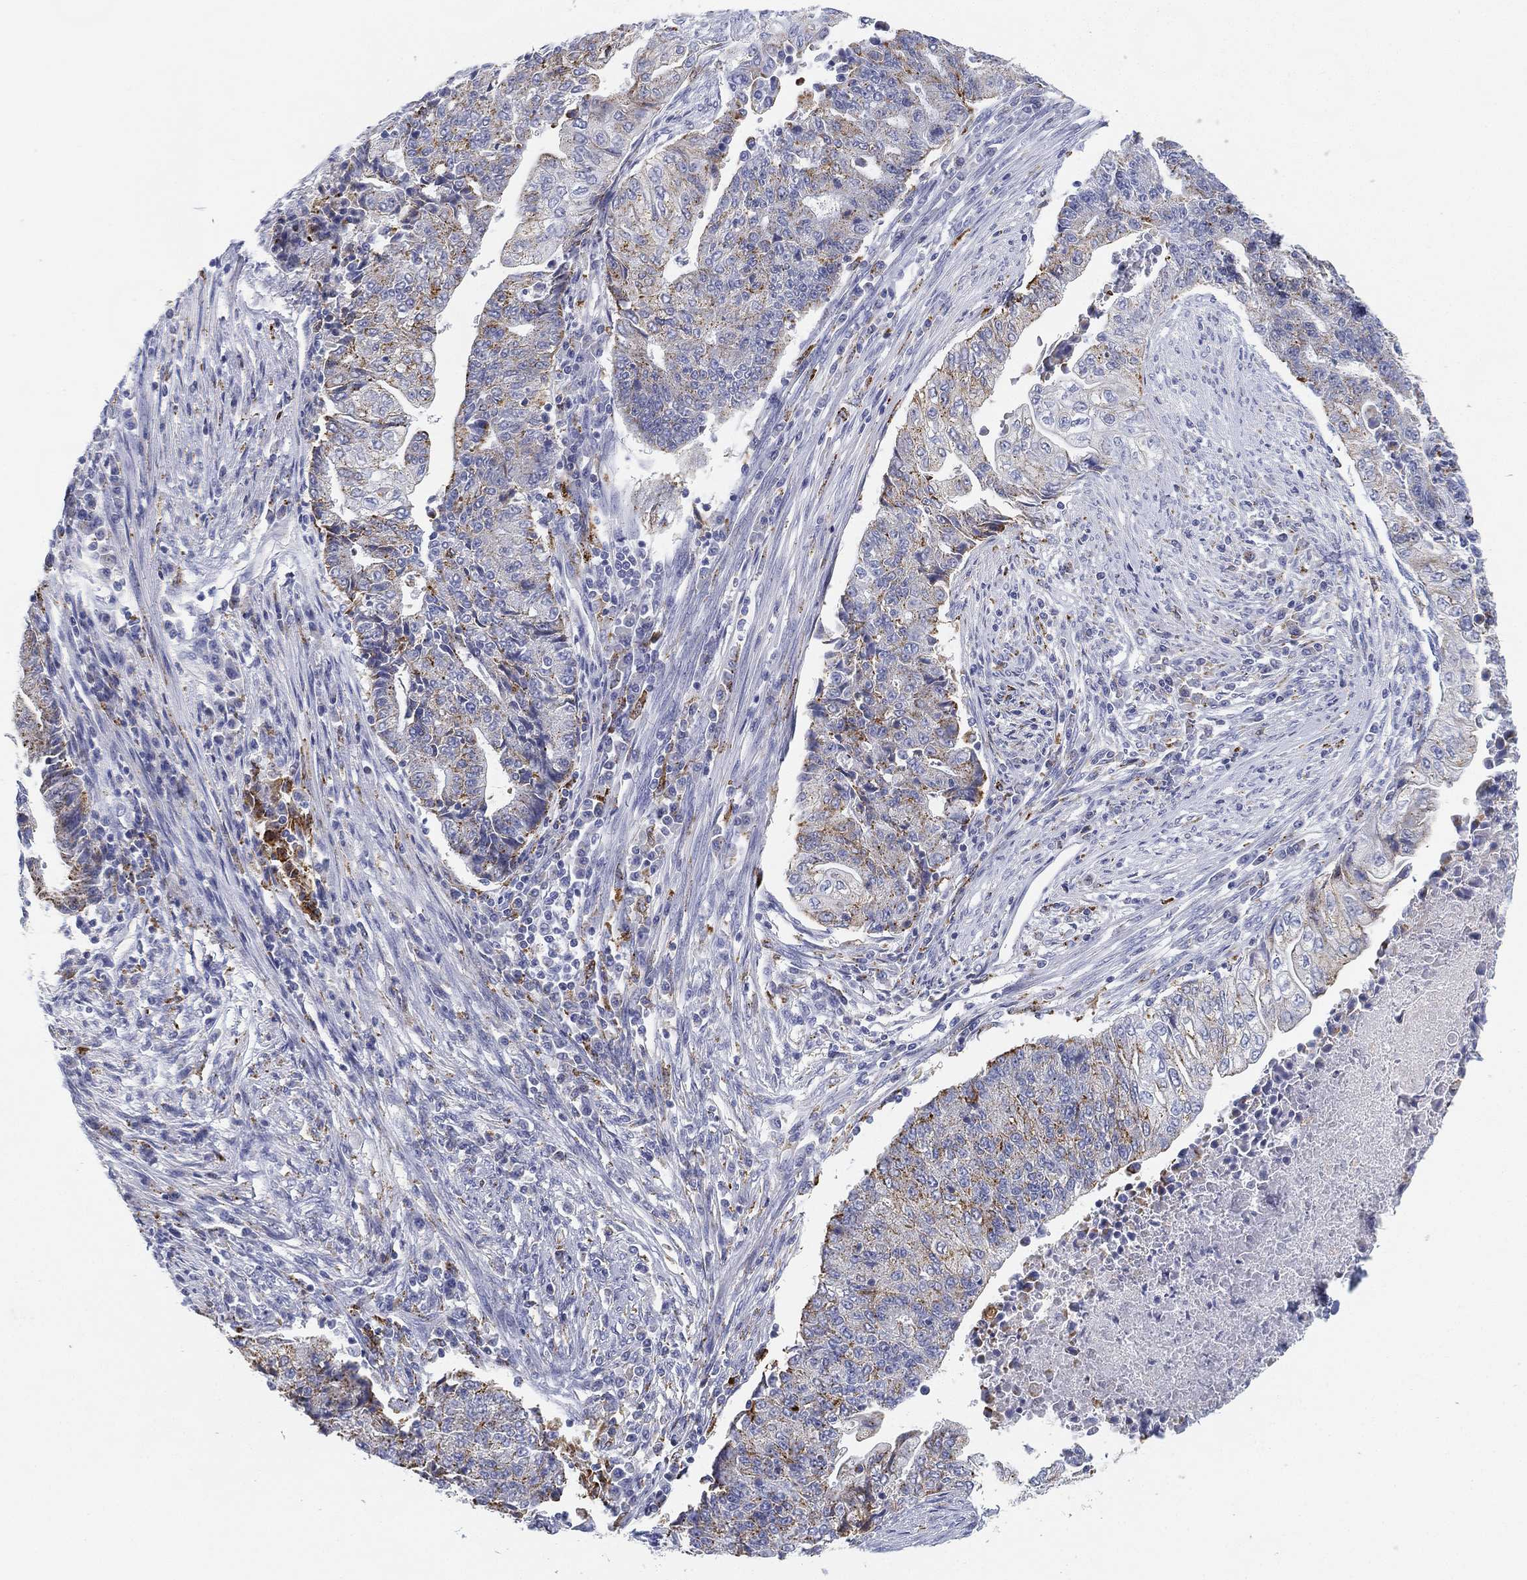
{"staining": {"intensity": "moderate", "quantity": "<25%", "location": "cytoplasmic/membranous"}, "tissue": "endometrial cancer", "cell_type": "Tumor cells", "image_type": "cancer", "snomed": [{"axis": "morphology", "description": "Adenocarcinoma, NOS"}, {"axis": "topography", "description": "Uterus"}, {"axis": "topography", "description": "Endometrium"}], "caption": "Immunohistochemical staining of human endometrial adenocarcinoma shows moderate cytoplasmic/membranous protein expression in approximately <25% of tumor cells.", "gene": "NPC2", "patient": {"sex": "female", "age": 54}}